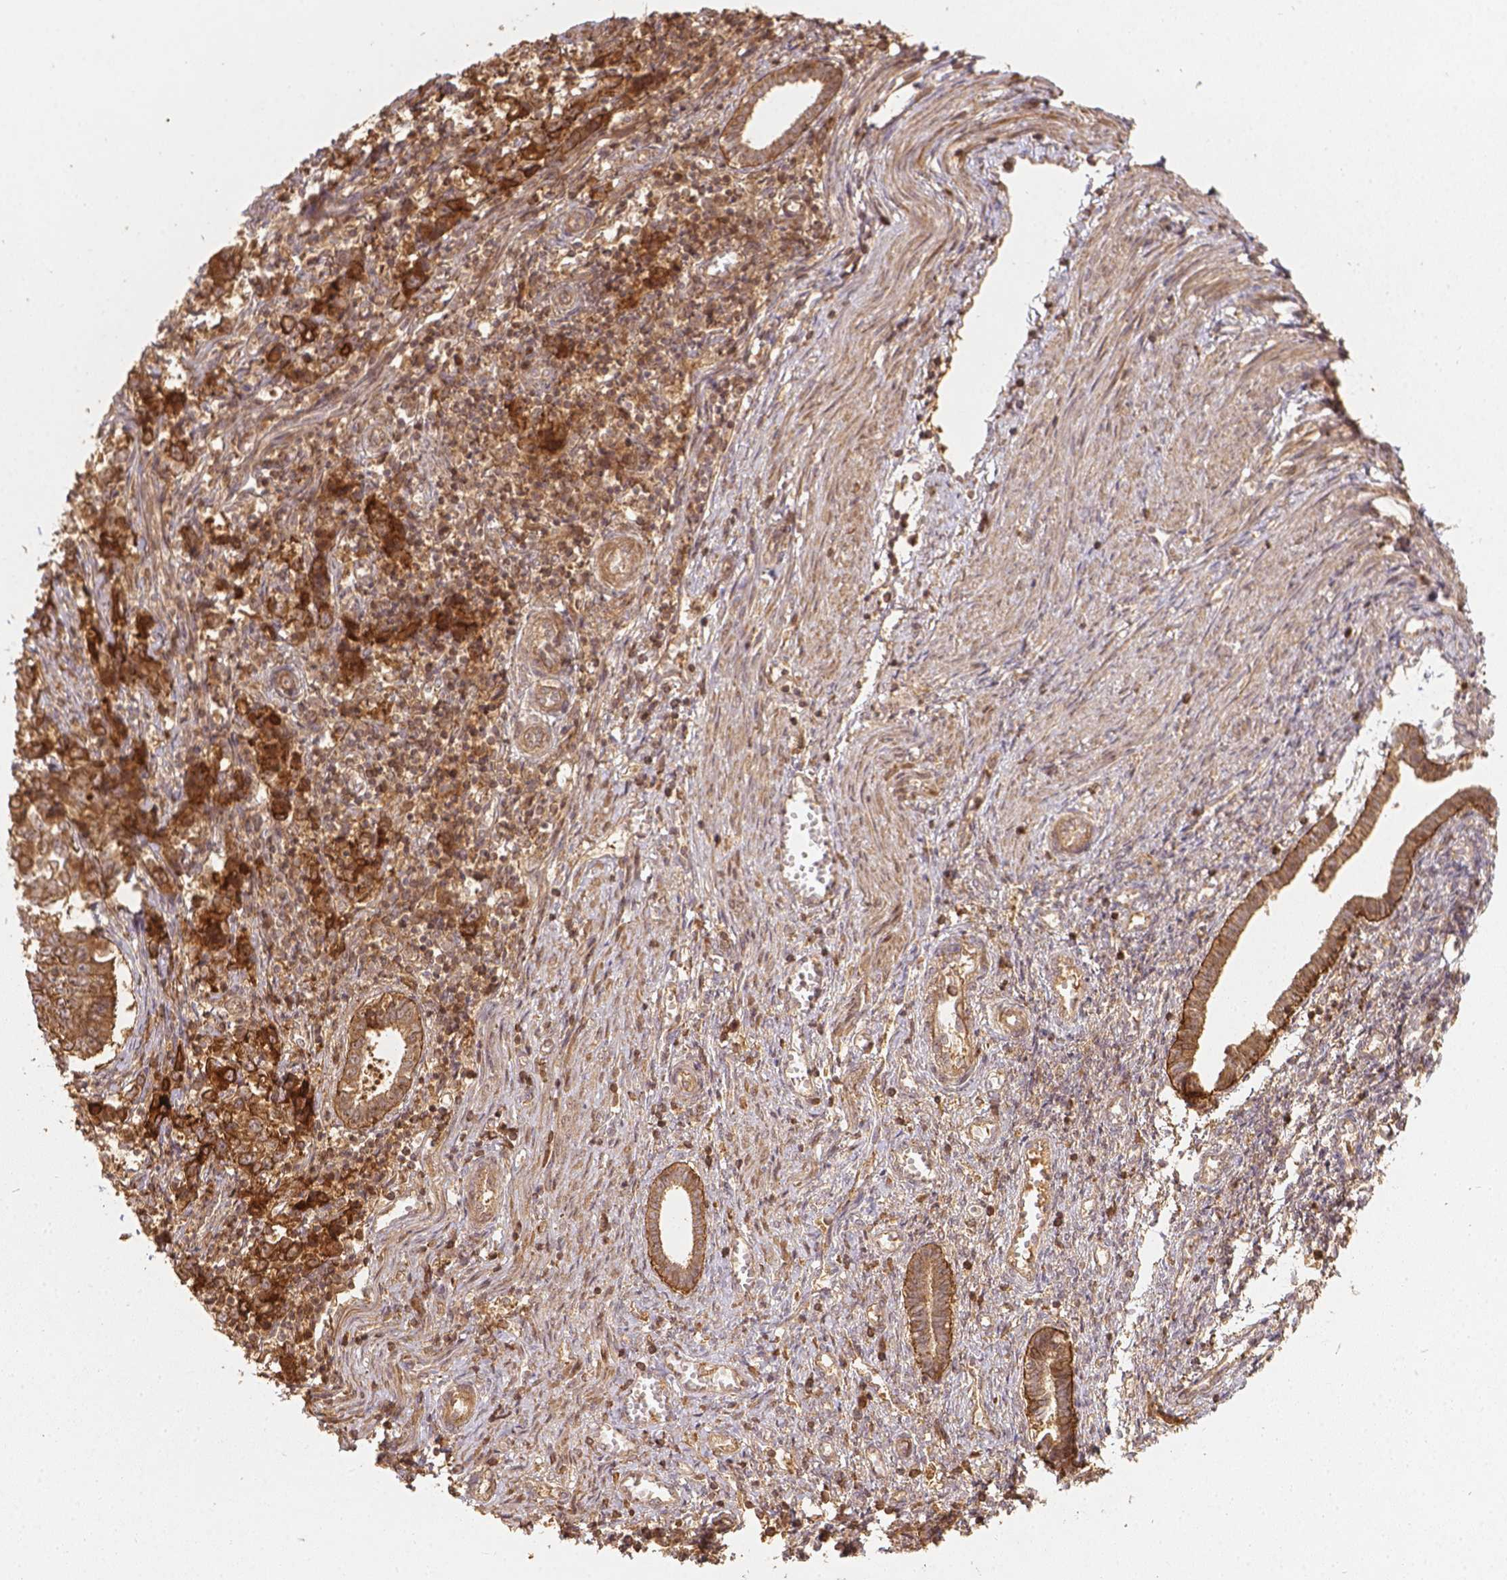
{"staining": {"intensity": "strong", "quantity": ">75%", "location": "cytoplasmic/membranous"}, "tissue": "endometrial cancer", "cell_type": "Tumor cells", "image_type": "cancer", "snomed": [{"axis": "morphology", "description": "Adenocarcinoma, NOS"}, {"axis": "topography", "description": "Endometrium"}], "caption": "Brown immunohistochemical staining in human endometrial cancer (adenocarcinoma) reveals strong cytoplasmic/membranous positivity in about >75% of tumor cells.", "gene": "XPR1", "patient": {"sex": "female", "age": 43}}